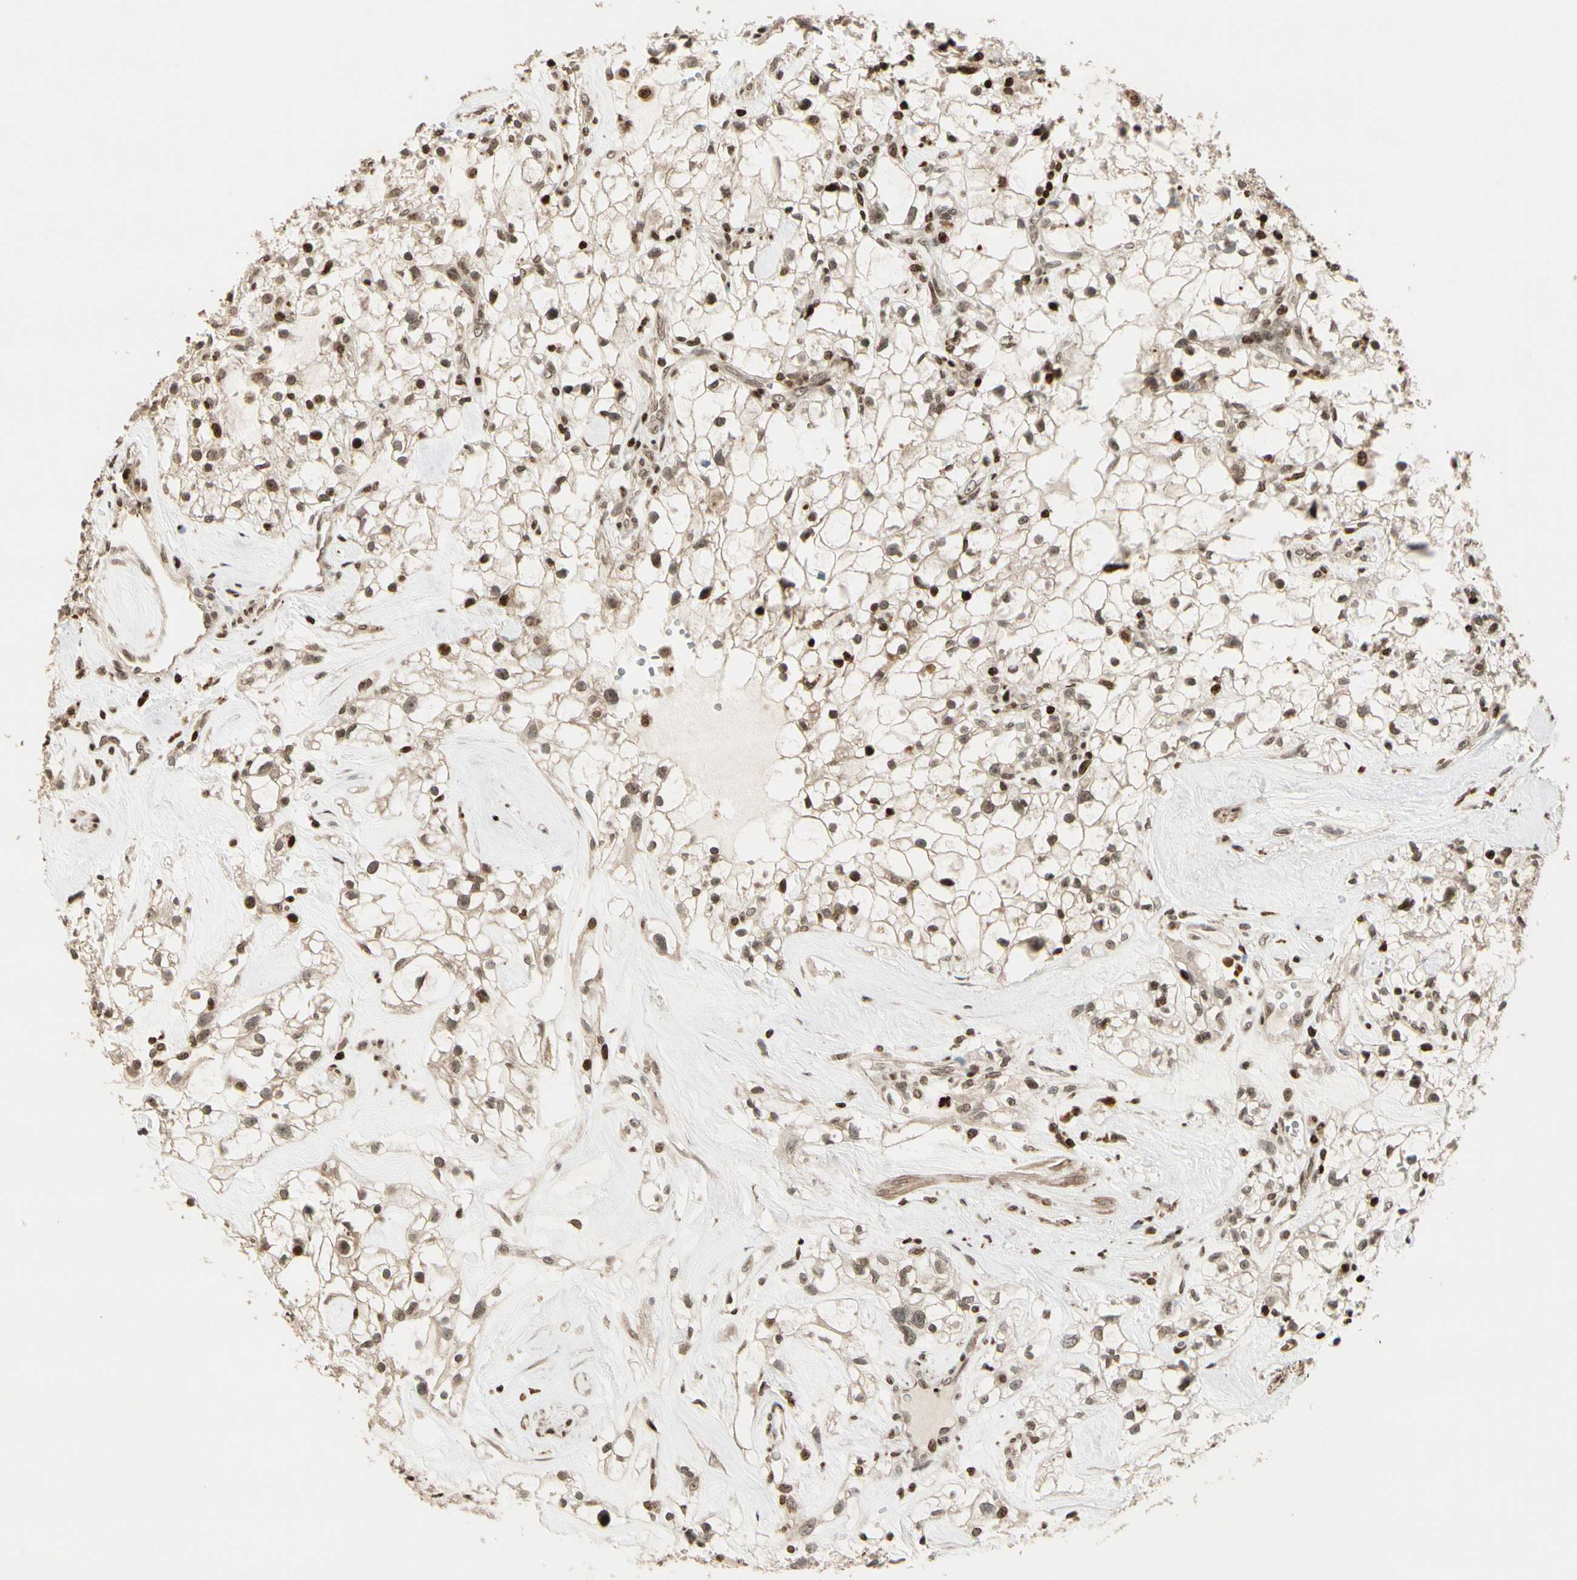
{"staining": {"intensity": "moderate", "quantity": ">75%", "location": "nuclear"}, "tissue": "renal cancer", "cell_type": "Tumor cells", "image_type": "cancer", "snomed": [{"axis": "morphology", "description": "Adenocarcinoma, NOS"}, {"axis": "topography", "description": "Kidney"}], "caption": "An image showing moderate nuclear staining in approximately >75% of tumor cells in adenocarcinoma (renal), as visualized by brown immunohistochemical staining.", "gene": "TSHZ3", "patient": {"sex": "female", "age": 60}}